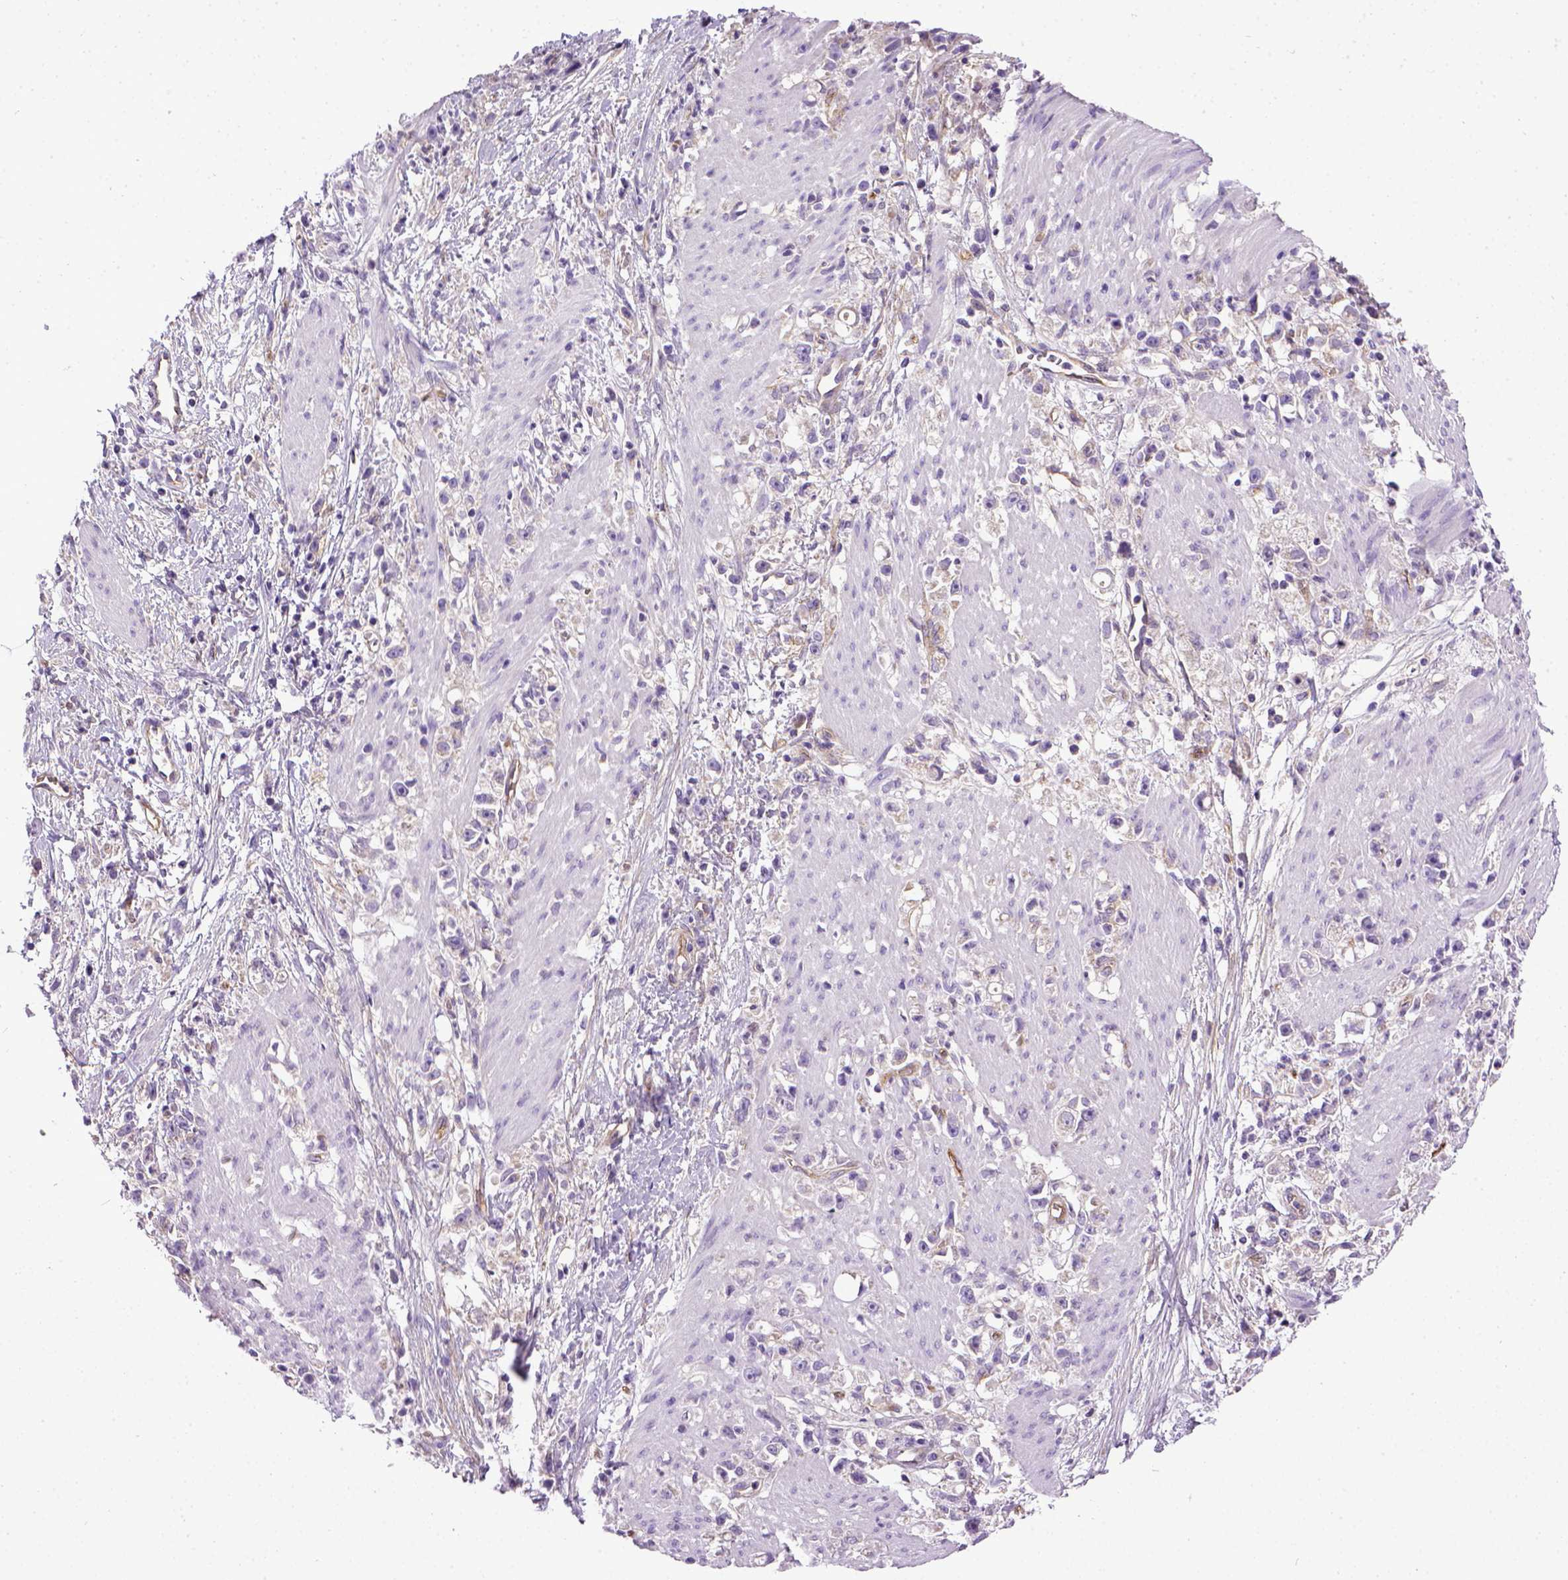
{"staining": {"intensity": "negative", "quantity": "none", "location": "none"}, "tissue": "stomach cancer", "cell_type": "Tumor cells", "image_type": "cancer", "snomed": [{"axis": "morphology", "description": "Adenocarcinoma, NOS"}, {"axis": "topography", "description": "Stomach"}], "caption": "Micrograph shows no significant protein staining in tumor cells of adenocarcinoma (stomach).", "gene": "ENG", "patient": {"sex": "female", "age": 59}}